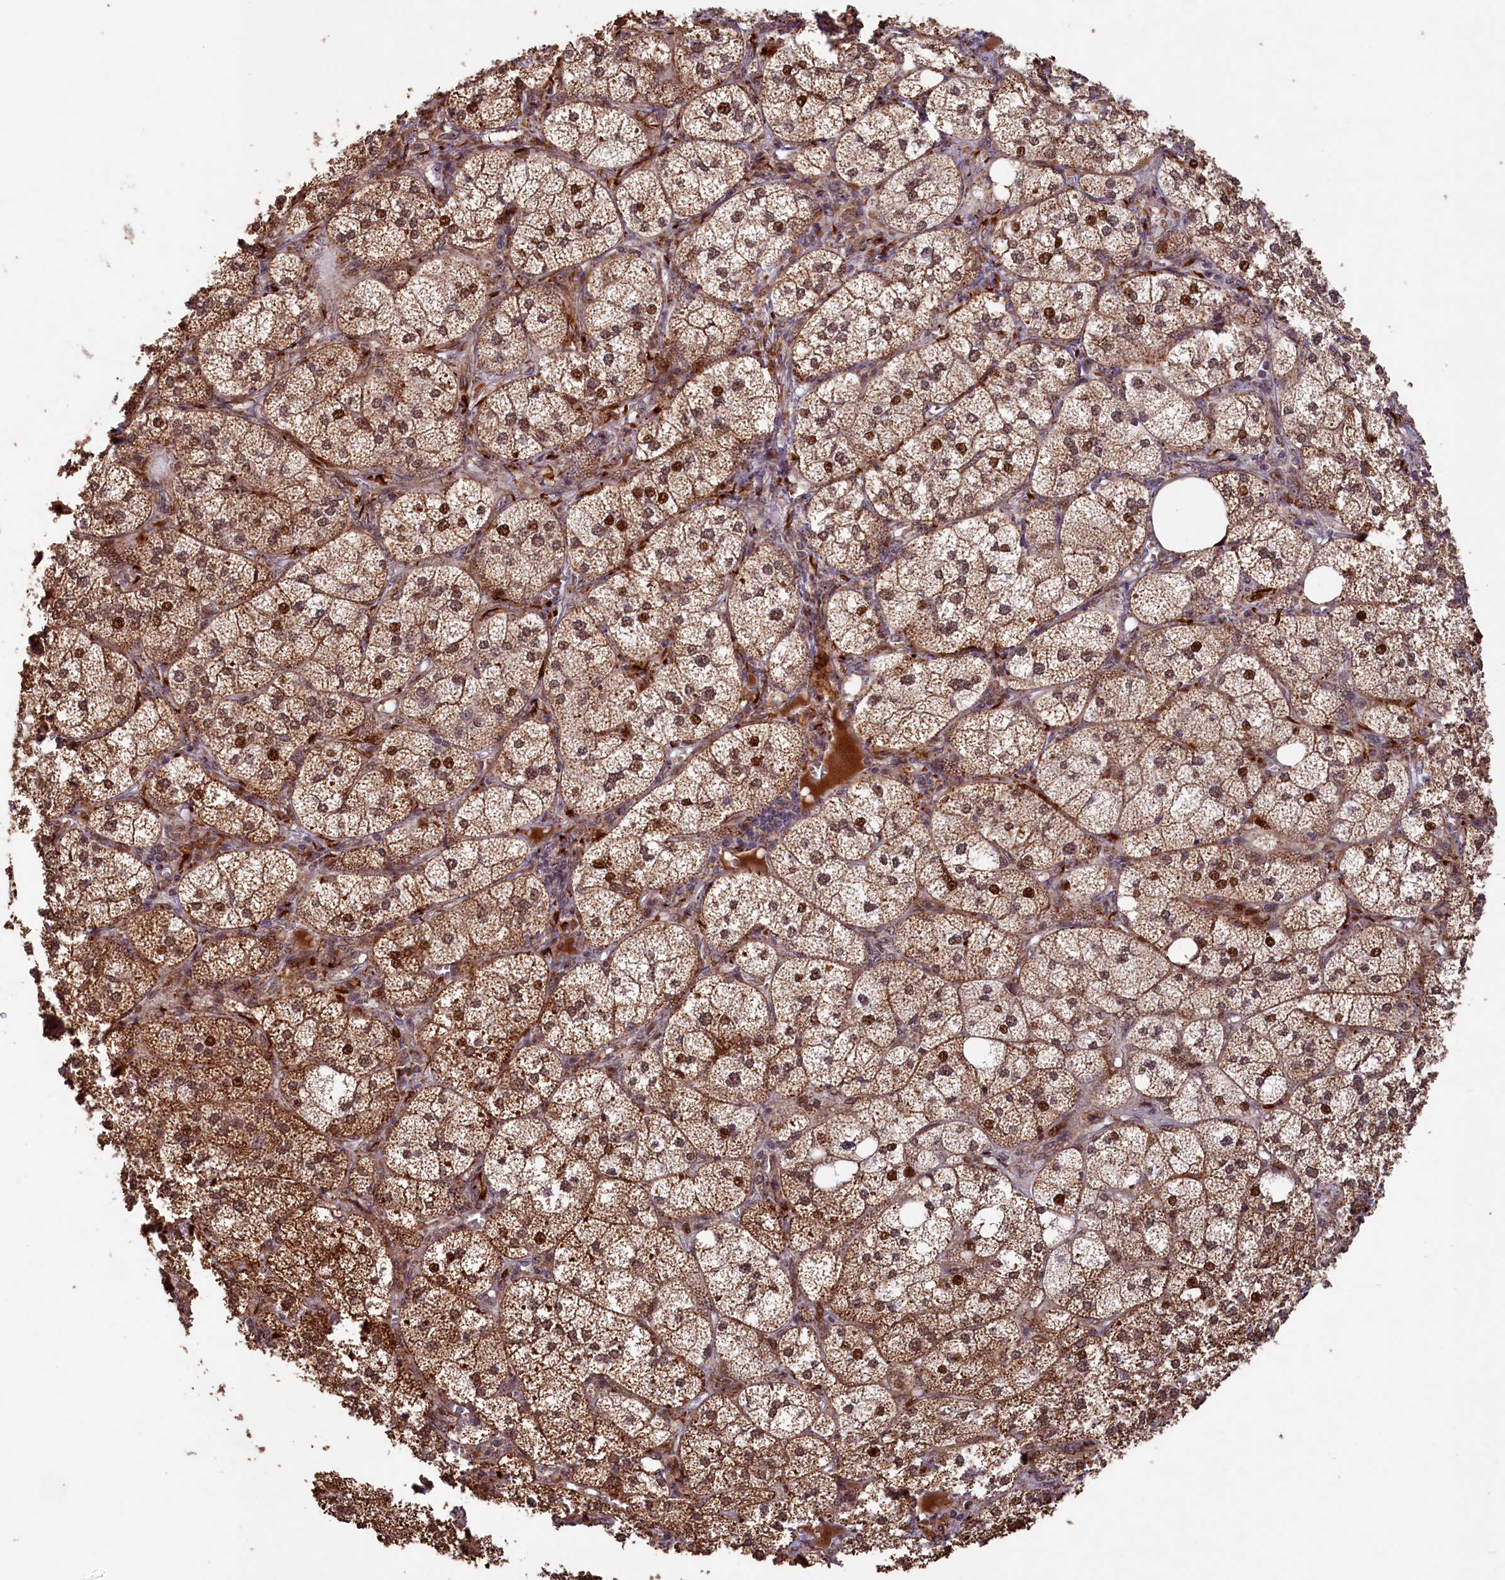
{"staining": {"intensity": "strong", "quantity": ">75%", "location": "cytoplasmic/membranous,nuclear"}, "tissue": "adrenal gland", "cell_type": "Glandular cells", "image_type": "normal", "snomed": [{"axis": "morphology", "description": "Normal tissue, NOS"}, {"axis": "topography", "description": "Adrenal gland"}], "caption": "Immunohistochemical staining of unremarkable adrenal gland exhibits high levels of strong cytoplasmic/membranous,nuclear staining in approximately >75% of glandular cells. The staining is performed using DAB brown chromogen to label protein expression. The nuclei are counter-stained blue using hematoxylin.", "gene": "SHPRH", "patient": {"sex": "female", "age": 61}}